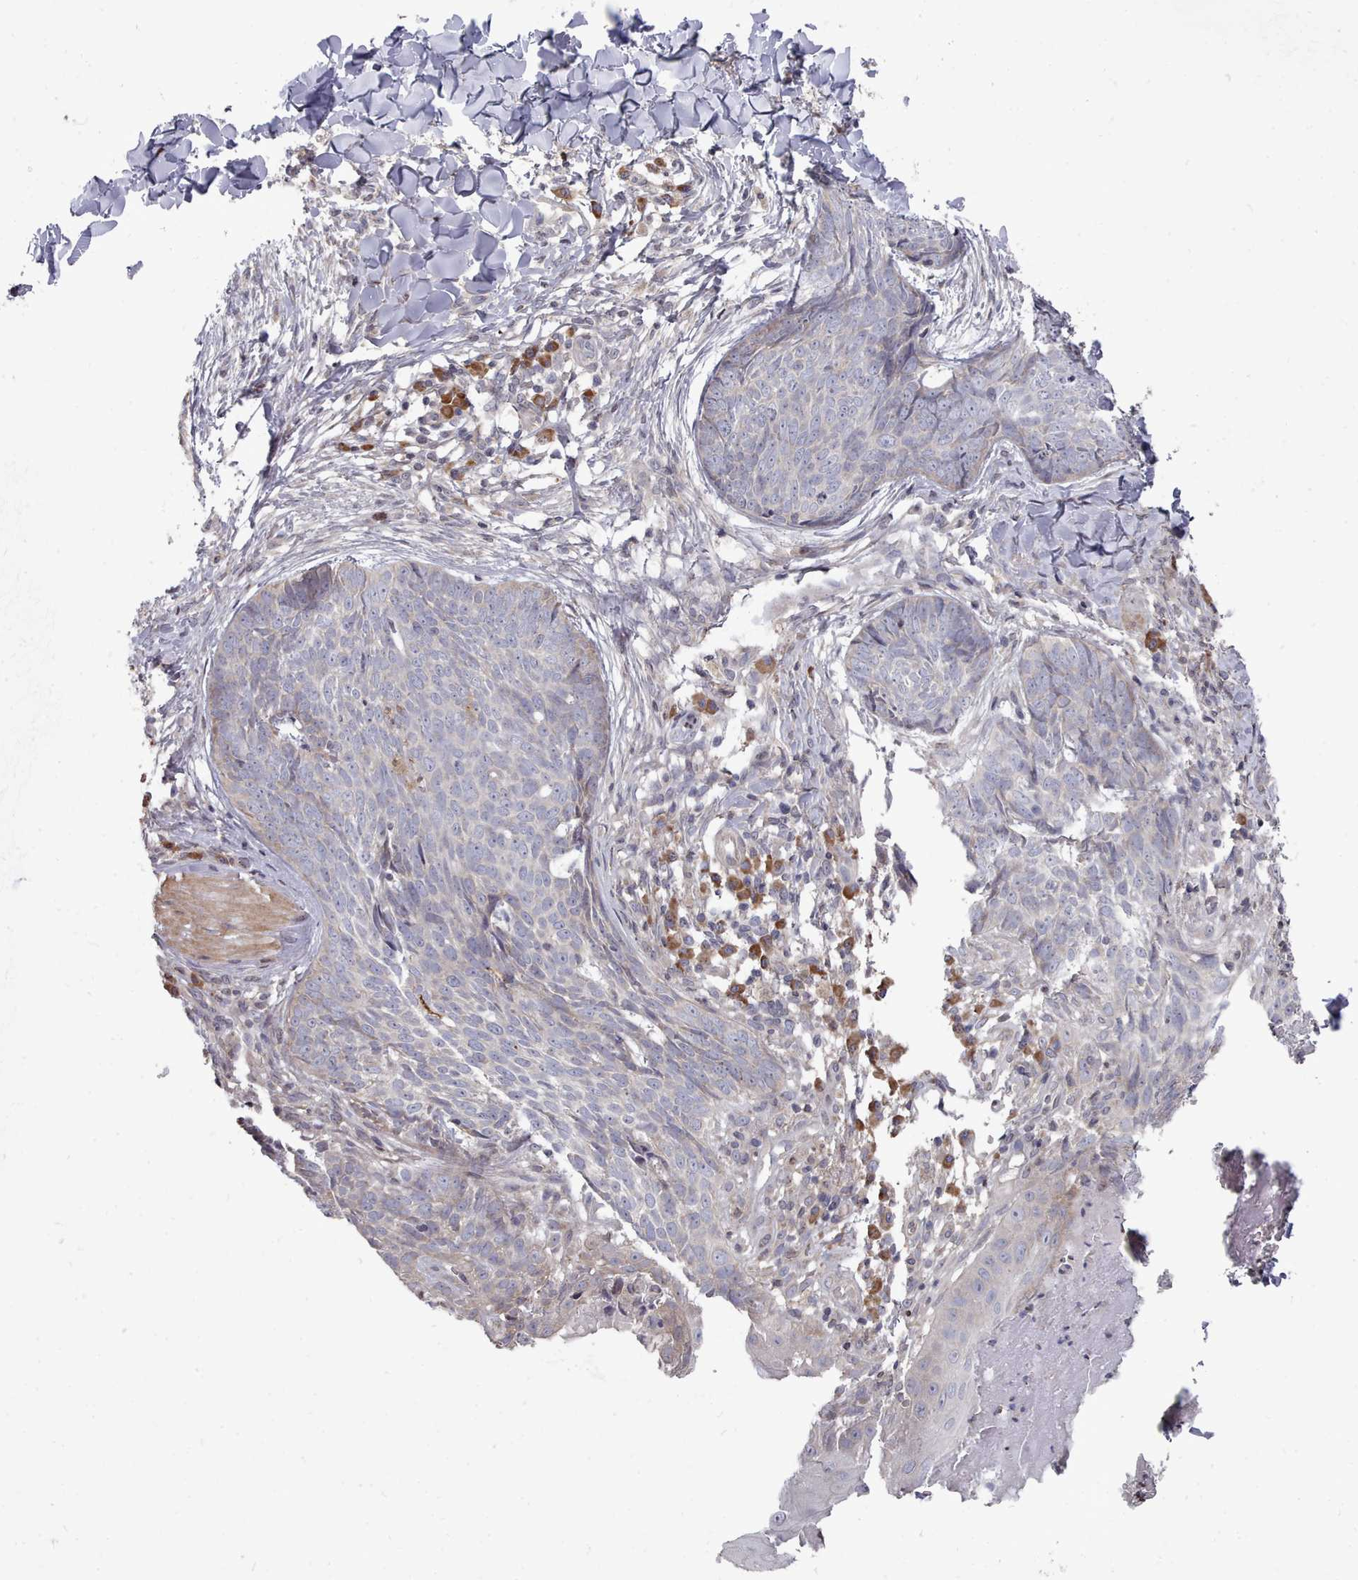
{"staining": {"intensity": "negative", "quantity": "none", "location": "none"}, "tissue": "skin cancer", "cell_type": "Tumor cells", "image_type": "cancer", "snomed": [{"axis": "morphology", "description": "Basal cell carcinoma"}, {"axis": "topography", "description": "Skin"}], "caption": "Tumor cells are negative for protein expression in human skin cancer (basal cell carcinoma). Nuclei are stained in blue.", "gene": "ACKR3", "patient": {"sex": "female", "age": 61}}